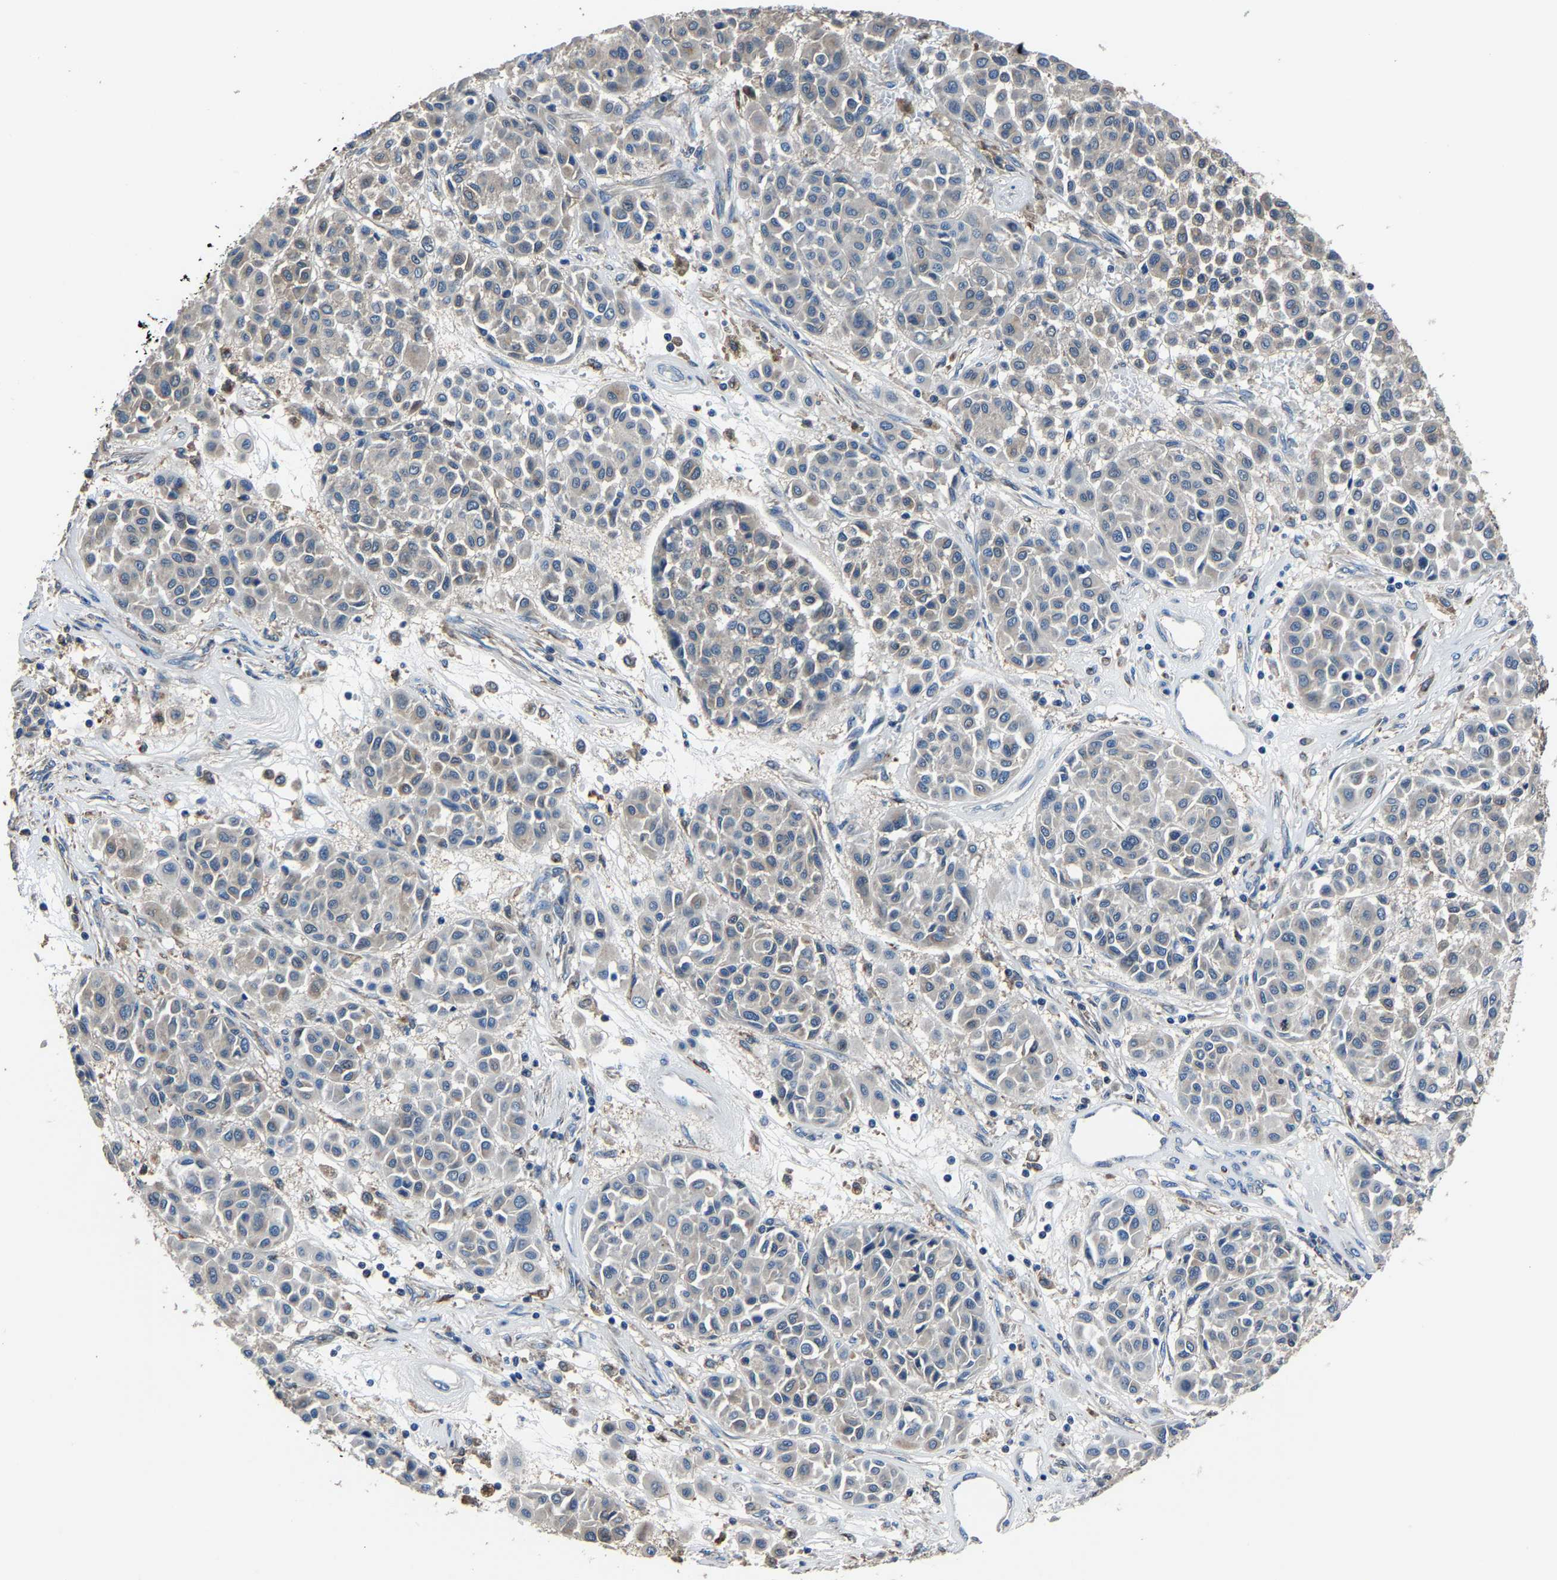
{"staining": {"intensity": "negative", "quantity": "none", "location": "none"}, "tissue": "melanoma", "cell_type": "Tumor cells", "image_type": "cancer", "snomed": [{"axis": "morphology", "description": "Malignant melanoma, Metastatic site"}, {"axis": "topography", "description": "Soft tissue"}], "caption": "A high-resolution image shows IHC staining of malignant melanoma (metastatic site), which shows no significant positivity in tumor cells. (DAB immunohistochemistry visualized using brightfield microscopy, high magnification).", "gene": "STRBP", "patient": {"sex": "male", "age": 41}}